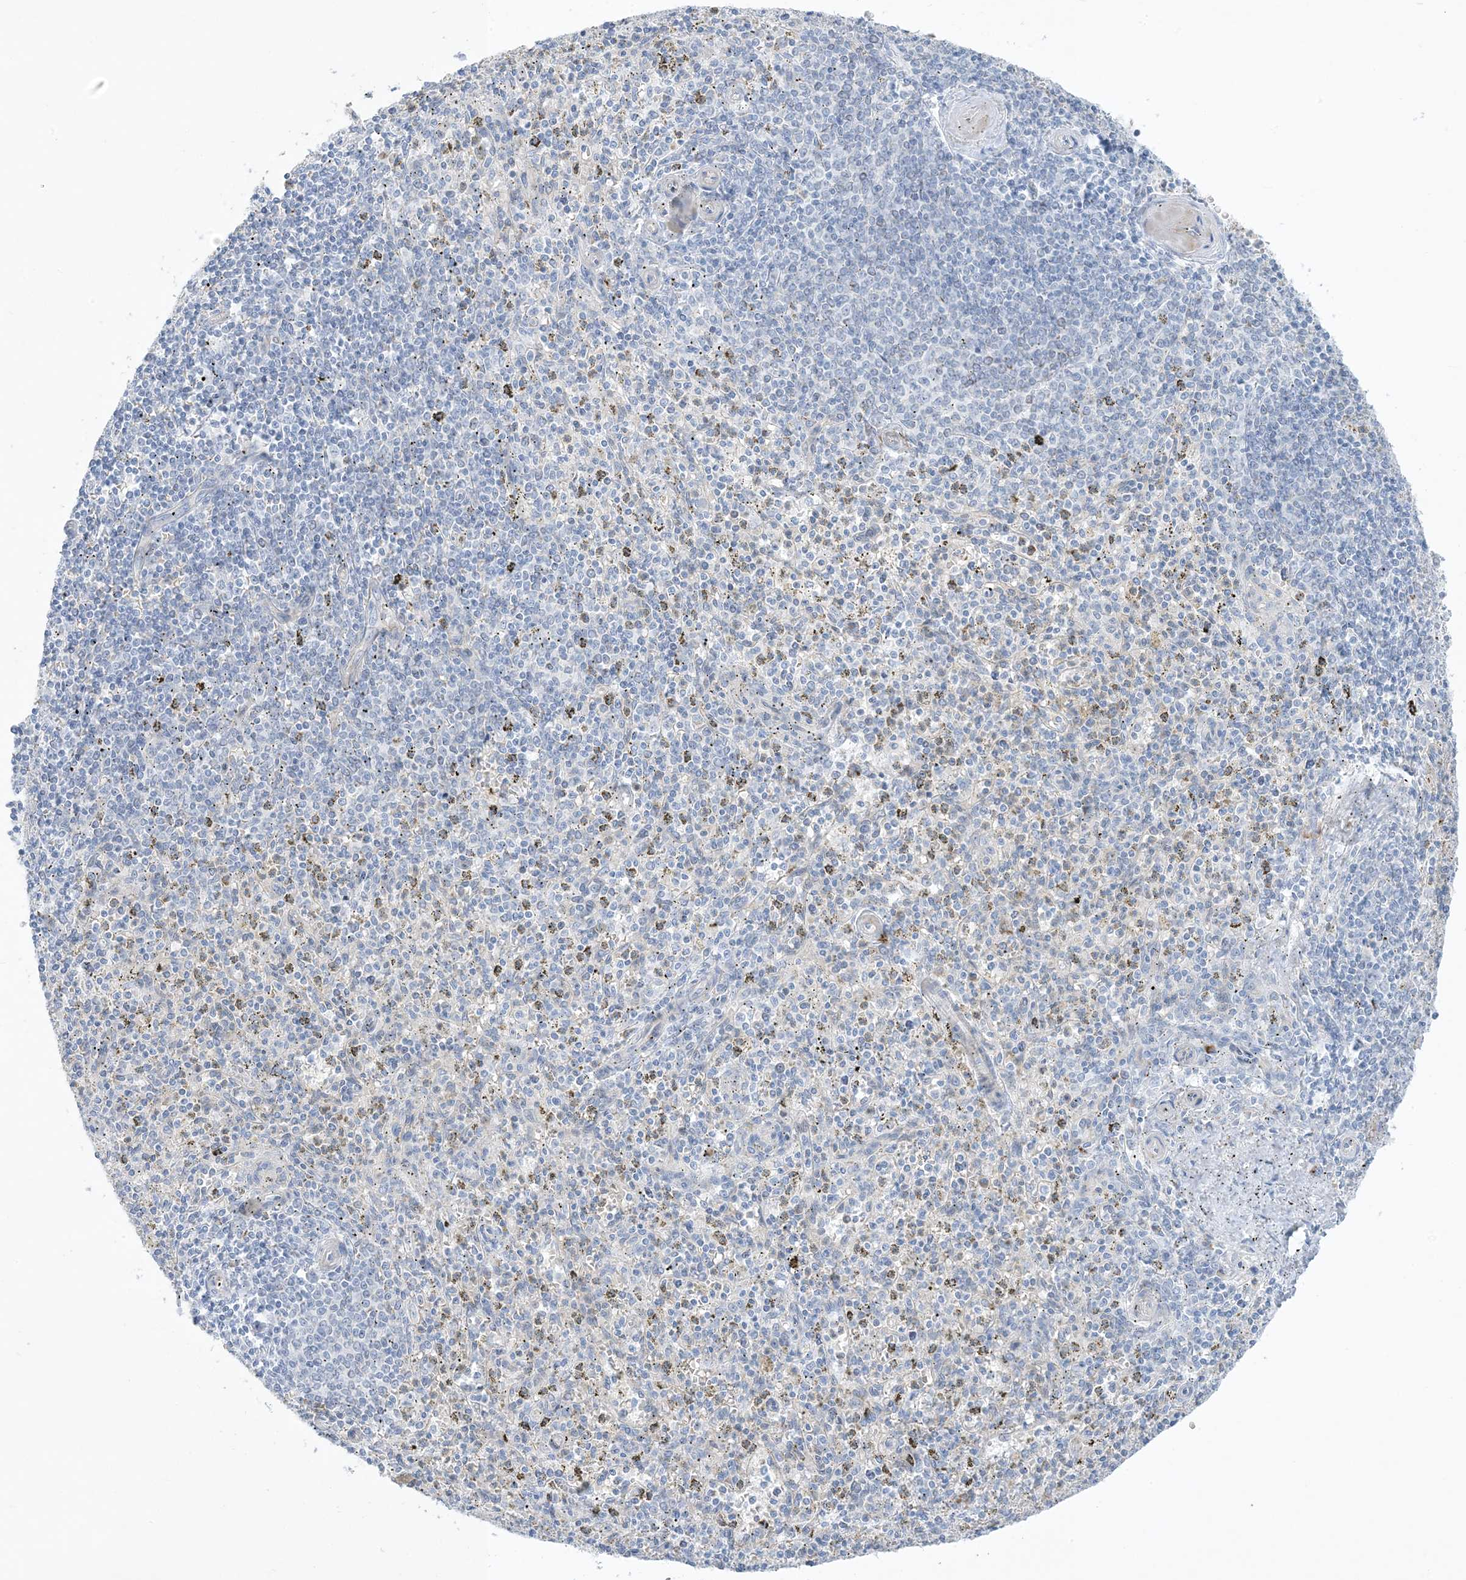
{"staining": {"intensity": "negative", "quantity": "none", "location": "none"}, "tissue": "spleen", "cell_type": "Cells in red pulp", "image_type": "normal", "snomed": [{"axis": "morphology", "description": "Normal tissue, NOS"}, {"axis": "topography", "description": "Spleen"}], "caption": "IHC of normal human spleen reveals no expression in cells in red pulp.", "gene": "XIRP2", "patient": {"sex": "male", "age": 72}}